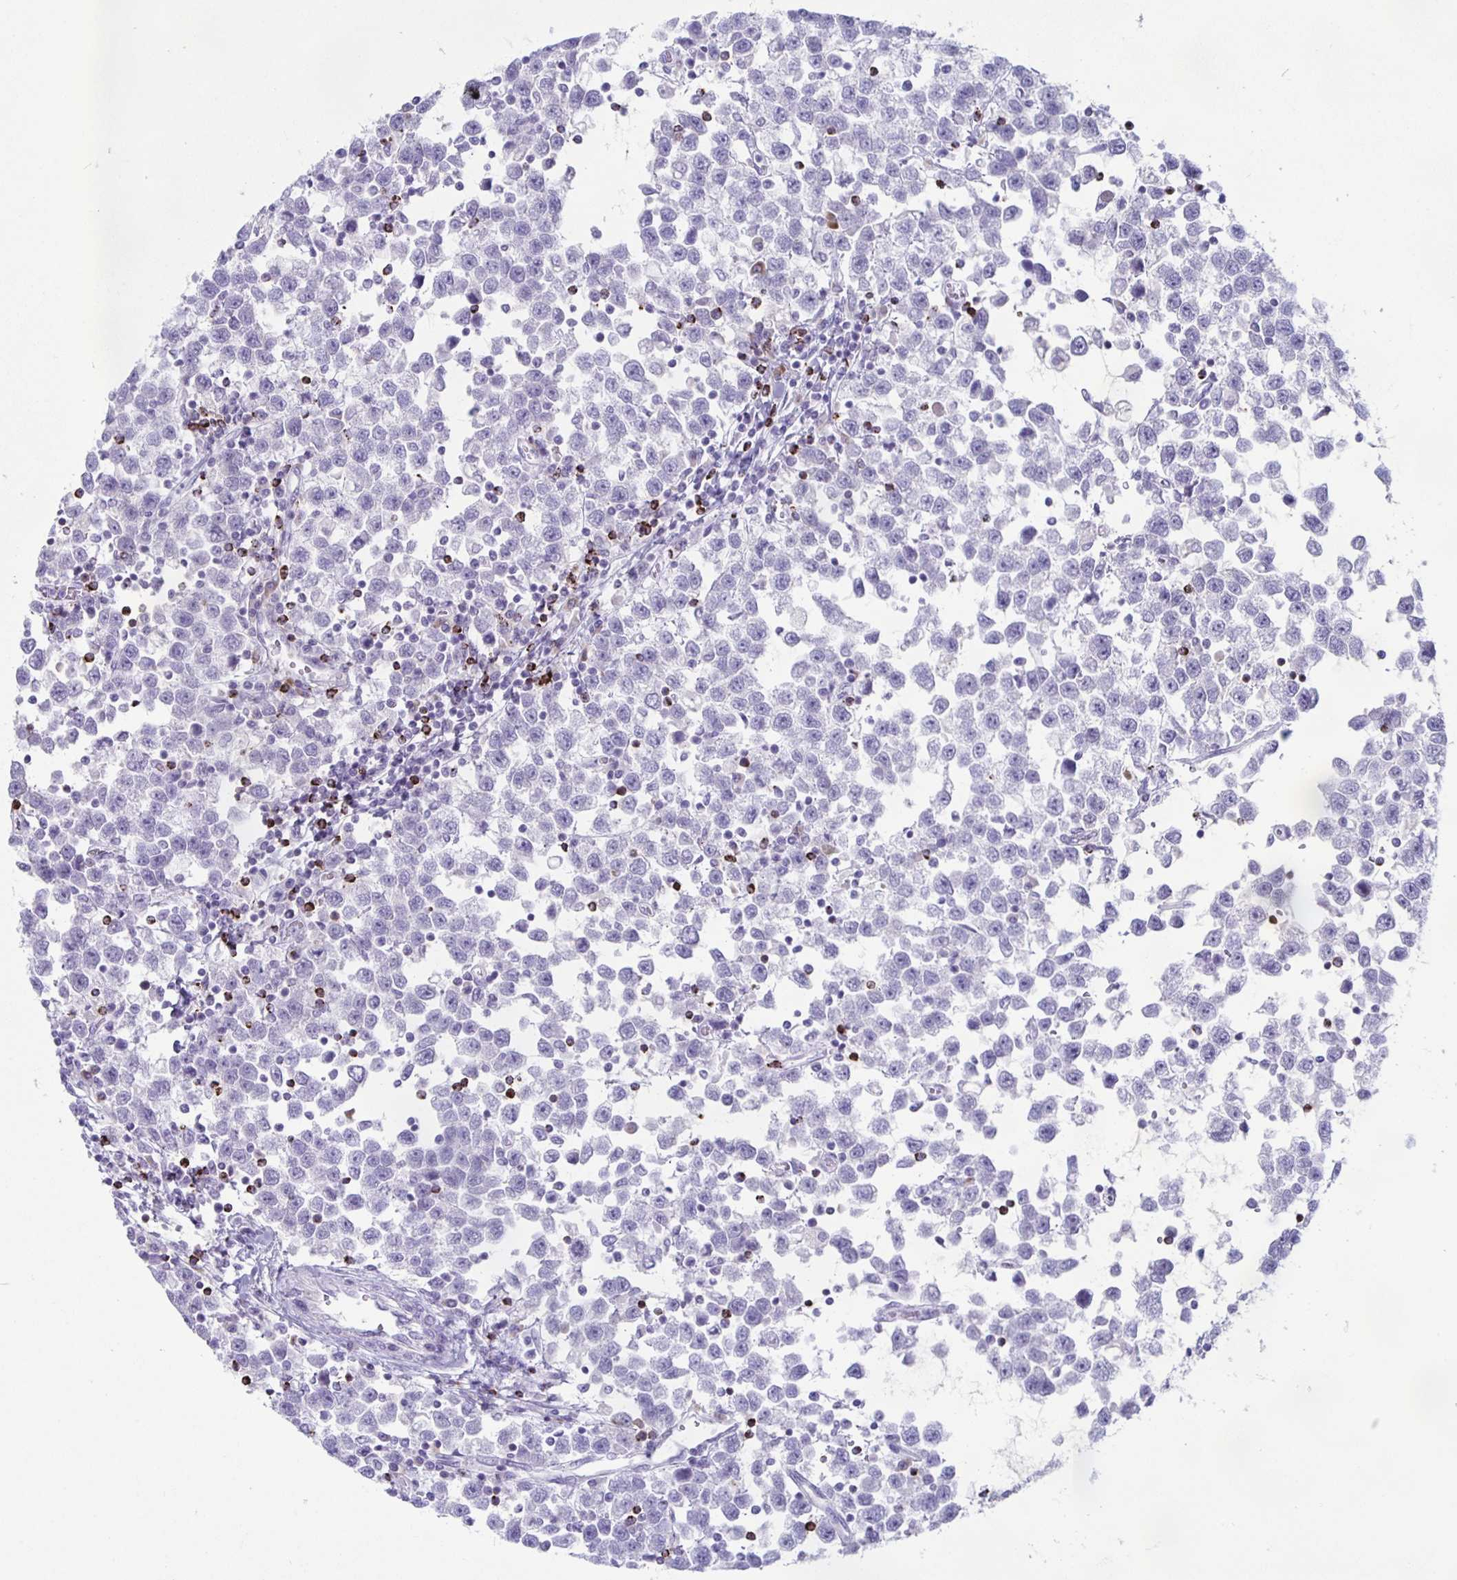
{"staining": {"intensity": "negative", "quantity": "none", "location": "none"}, "tissue": "testis cancer", "cell_type": "Tumor cells", "image_type": "cancer", "snomed": [{"axis": "morphology", "description": "Seminoma, NOS"}, {"axis": "topography", "description": "Testis"}], "caption": "An immunohistochemistry histopathology image of testis cancer is shown. There is no staining in tumor cells of testis cancer.", "gene": "GZMK", "patient": {"sex": "male", "age": 34}}